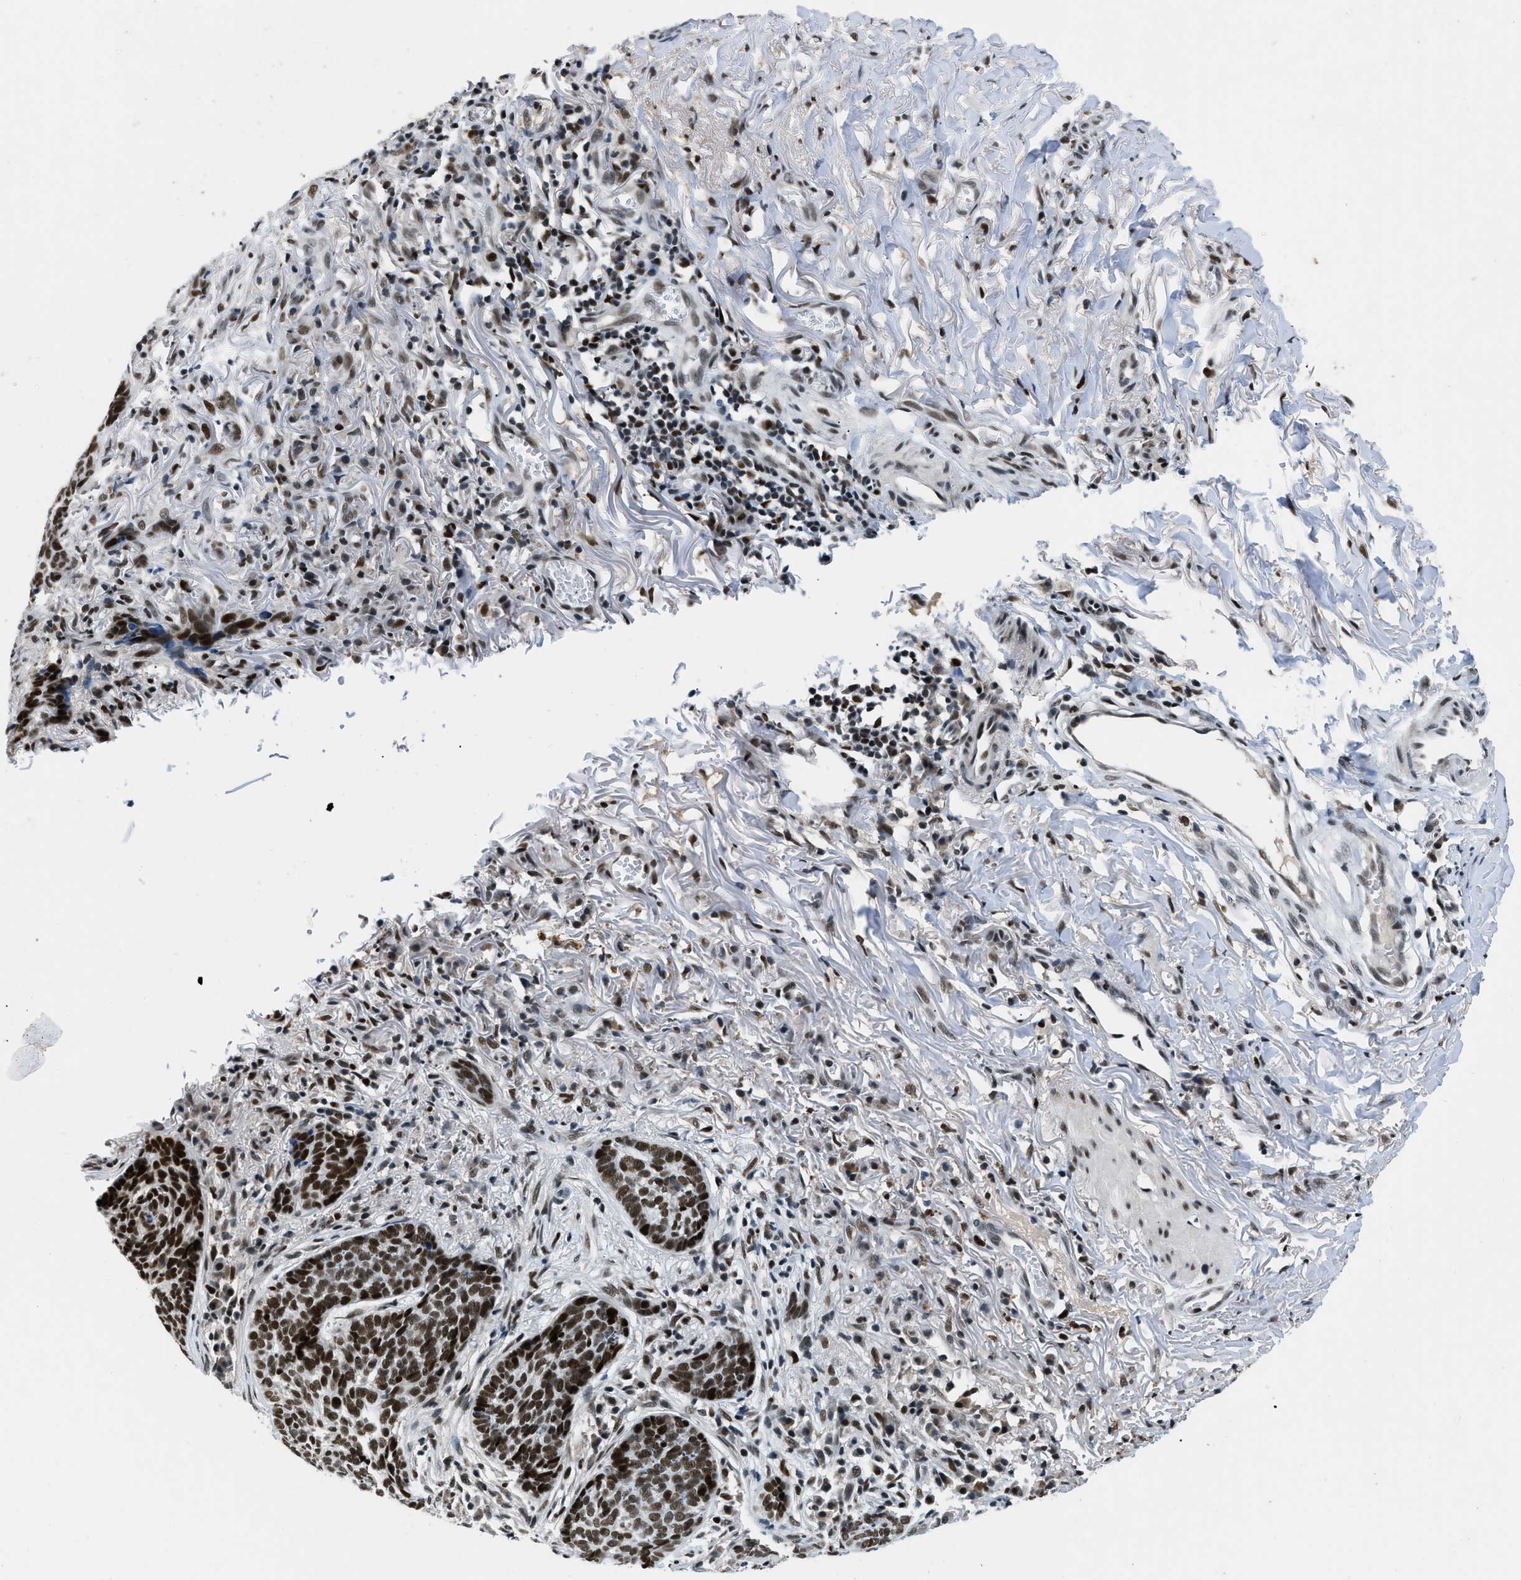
{"staining": {"intensity": "strong", "quantity": ">75%", "location": "nuclear"}, "tissue": "skin cancer", "cell_type": "Tumor cells", "image_type": "cancer", "snomed": [{"axis": "morphology", "description": "Basal cell carcinoma"}, {"axis": "topography", "description": "Skin"}], "caption": "Immunohistochemistry photomicrograph of skin cancer (basal cell carcinoma) stained for a protein (brown), which reveals high levels of strong nuclear expression in approximately >75% of tumor cells.", "gene": "KDM3B", "patient": {"sex": "male", "age": 85}}